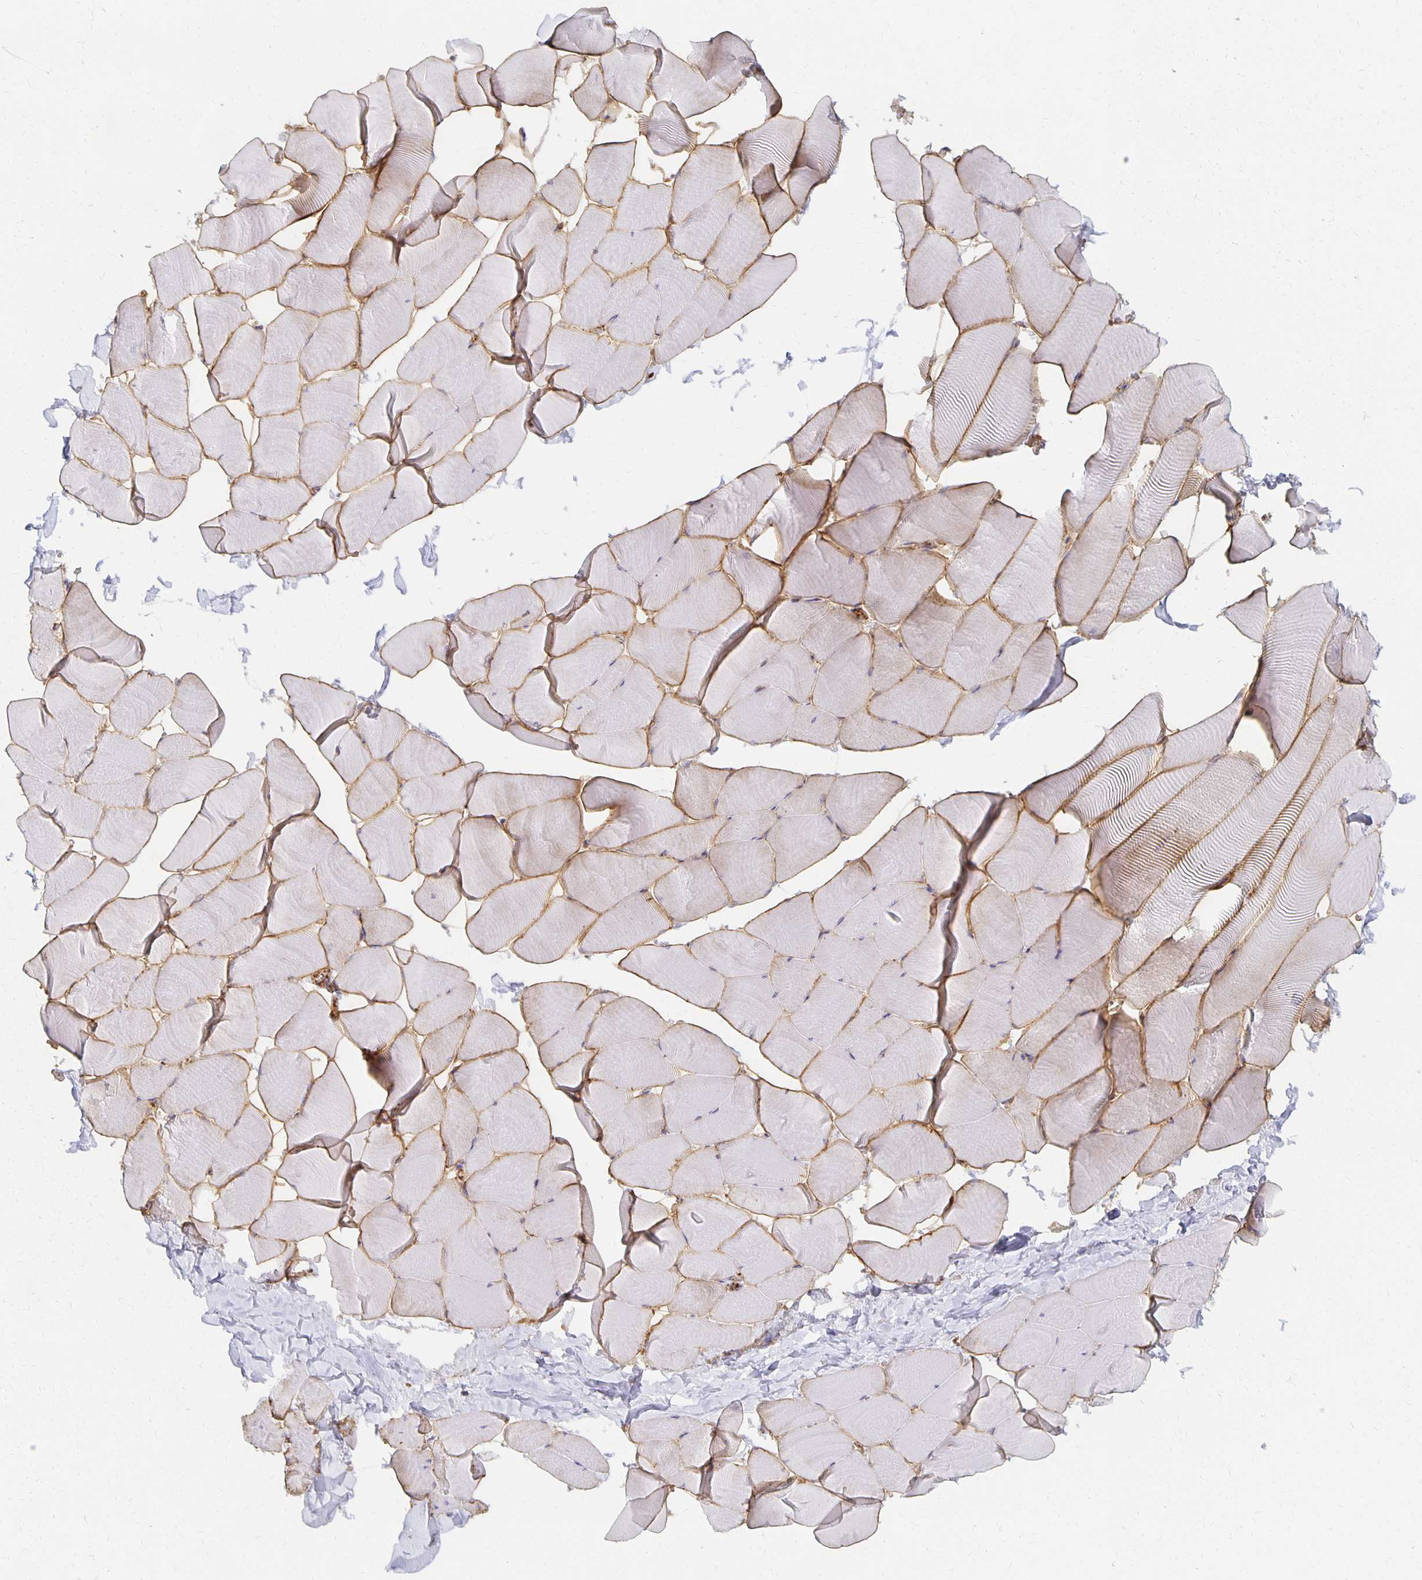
{"staining": {"intensity": "moderate", "quantity": "<25%", "location": "cytoplasmic/membranous"}, "tissue": "skeletal muscle", "cell_type": "Myocytes", "image_type": "normal", "snomed": [{"axis": "morphology", "description": "Normal tissue, NOS"}, {"axis": "topography", "description": "Skeletal muscle"}], "caption": "Human skeletal muscle stained for a protein (brown) reveals moderate cytoplasmic/membranous positive staining in approximately <25% of myocytes.", "gene": "TAAR1", "patient": {"sex": "male", "age": 25}}